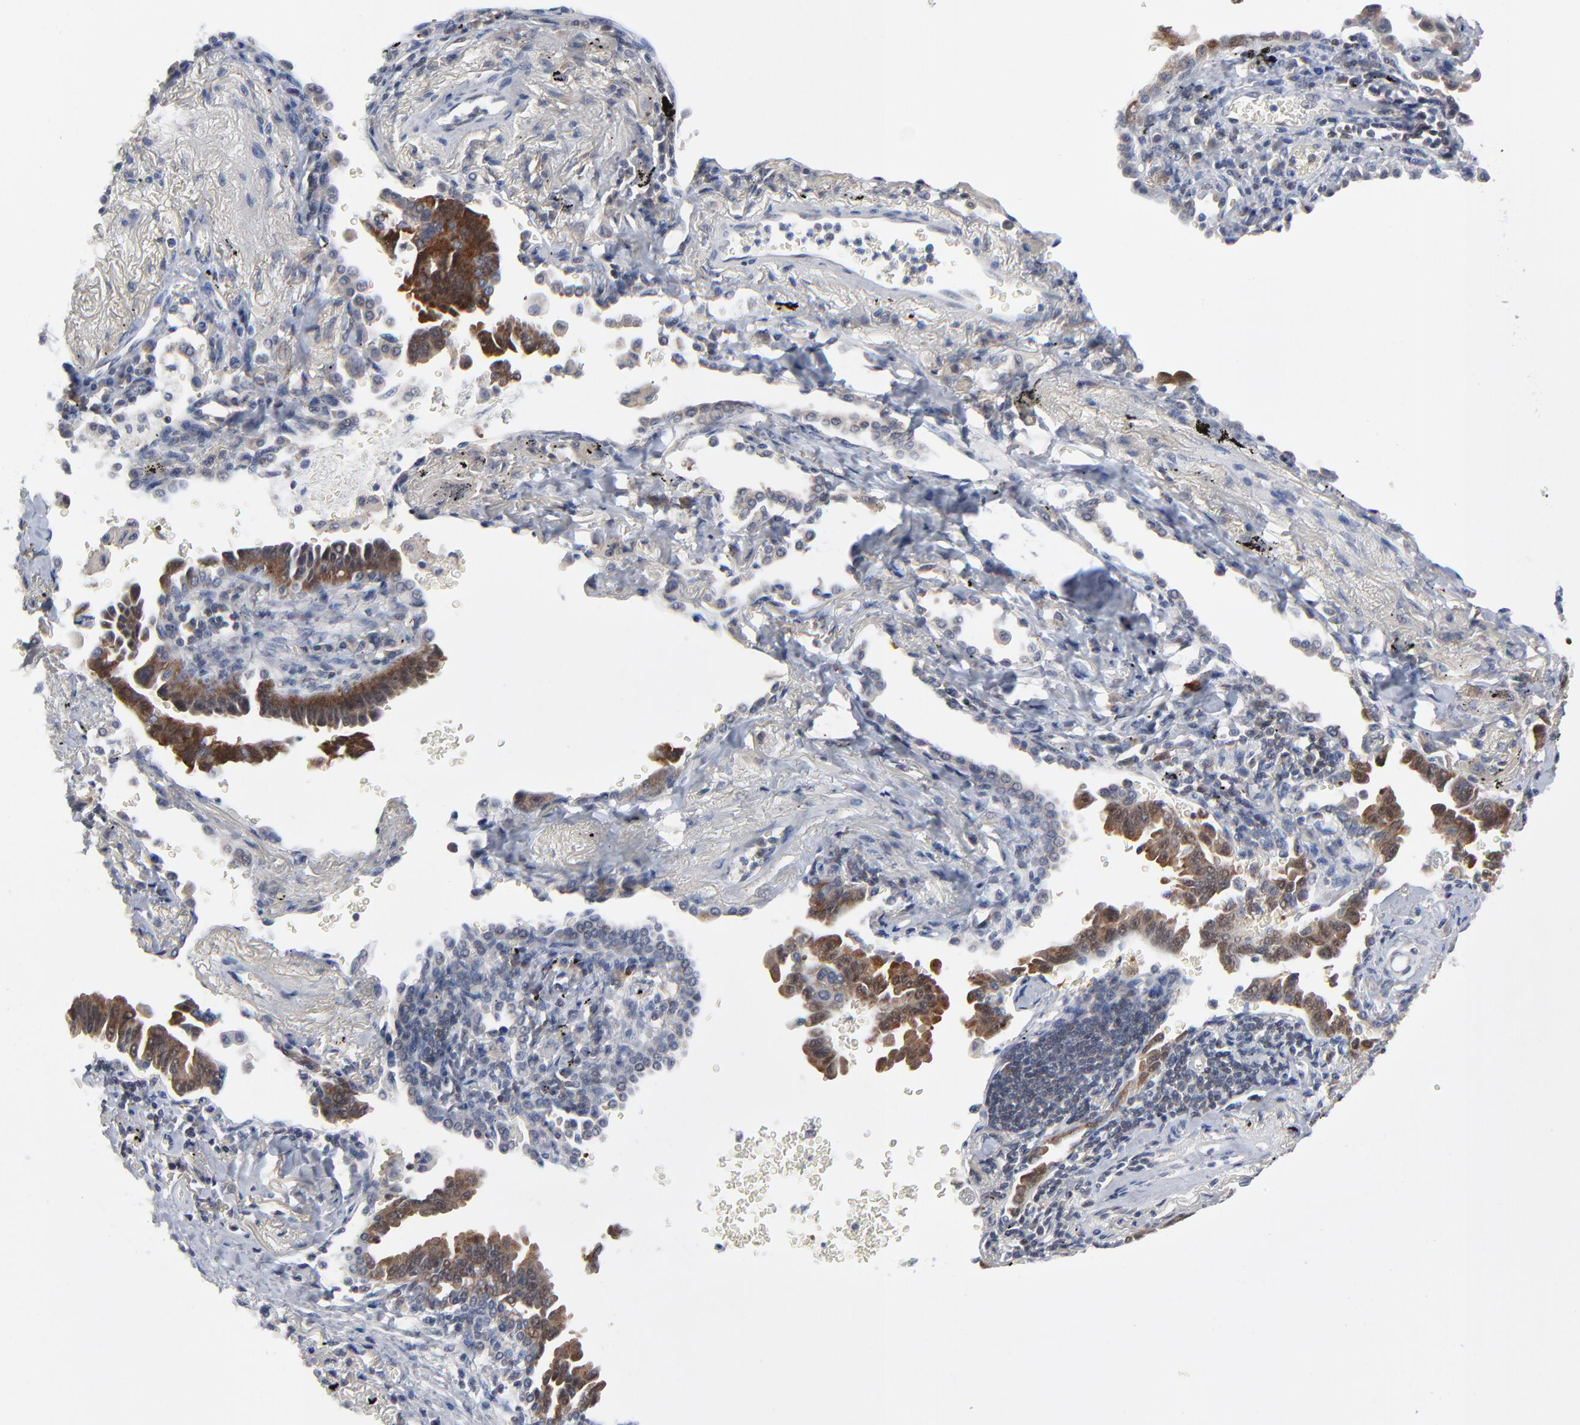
{"staining": {"intensity": "weak", "quantity": ">75%", "location": "cytoplasmic/membranous"}, "tissue": "lung cancer", "cell_type": "Tumor cells", "image_type": "cancer", "snomed": [{"axis": "morphology", "description": "Adenocarcinoma, NOS"}, {"axis": "topography", "description": "Lung"}], "caption": "Human lung cancer stained with a brown dye displays weak cytoplasmic/membranous positive staining in about >75% of tumor cells.", "gene": "RPS6KB1", "patient": {"sex": "female", "age": 64}}